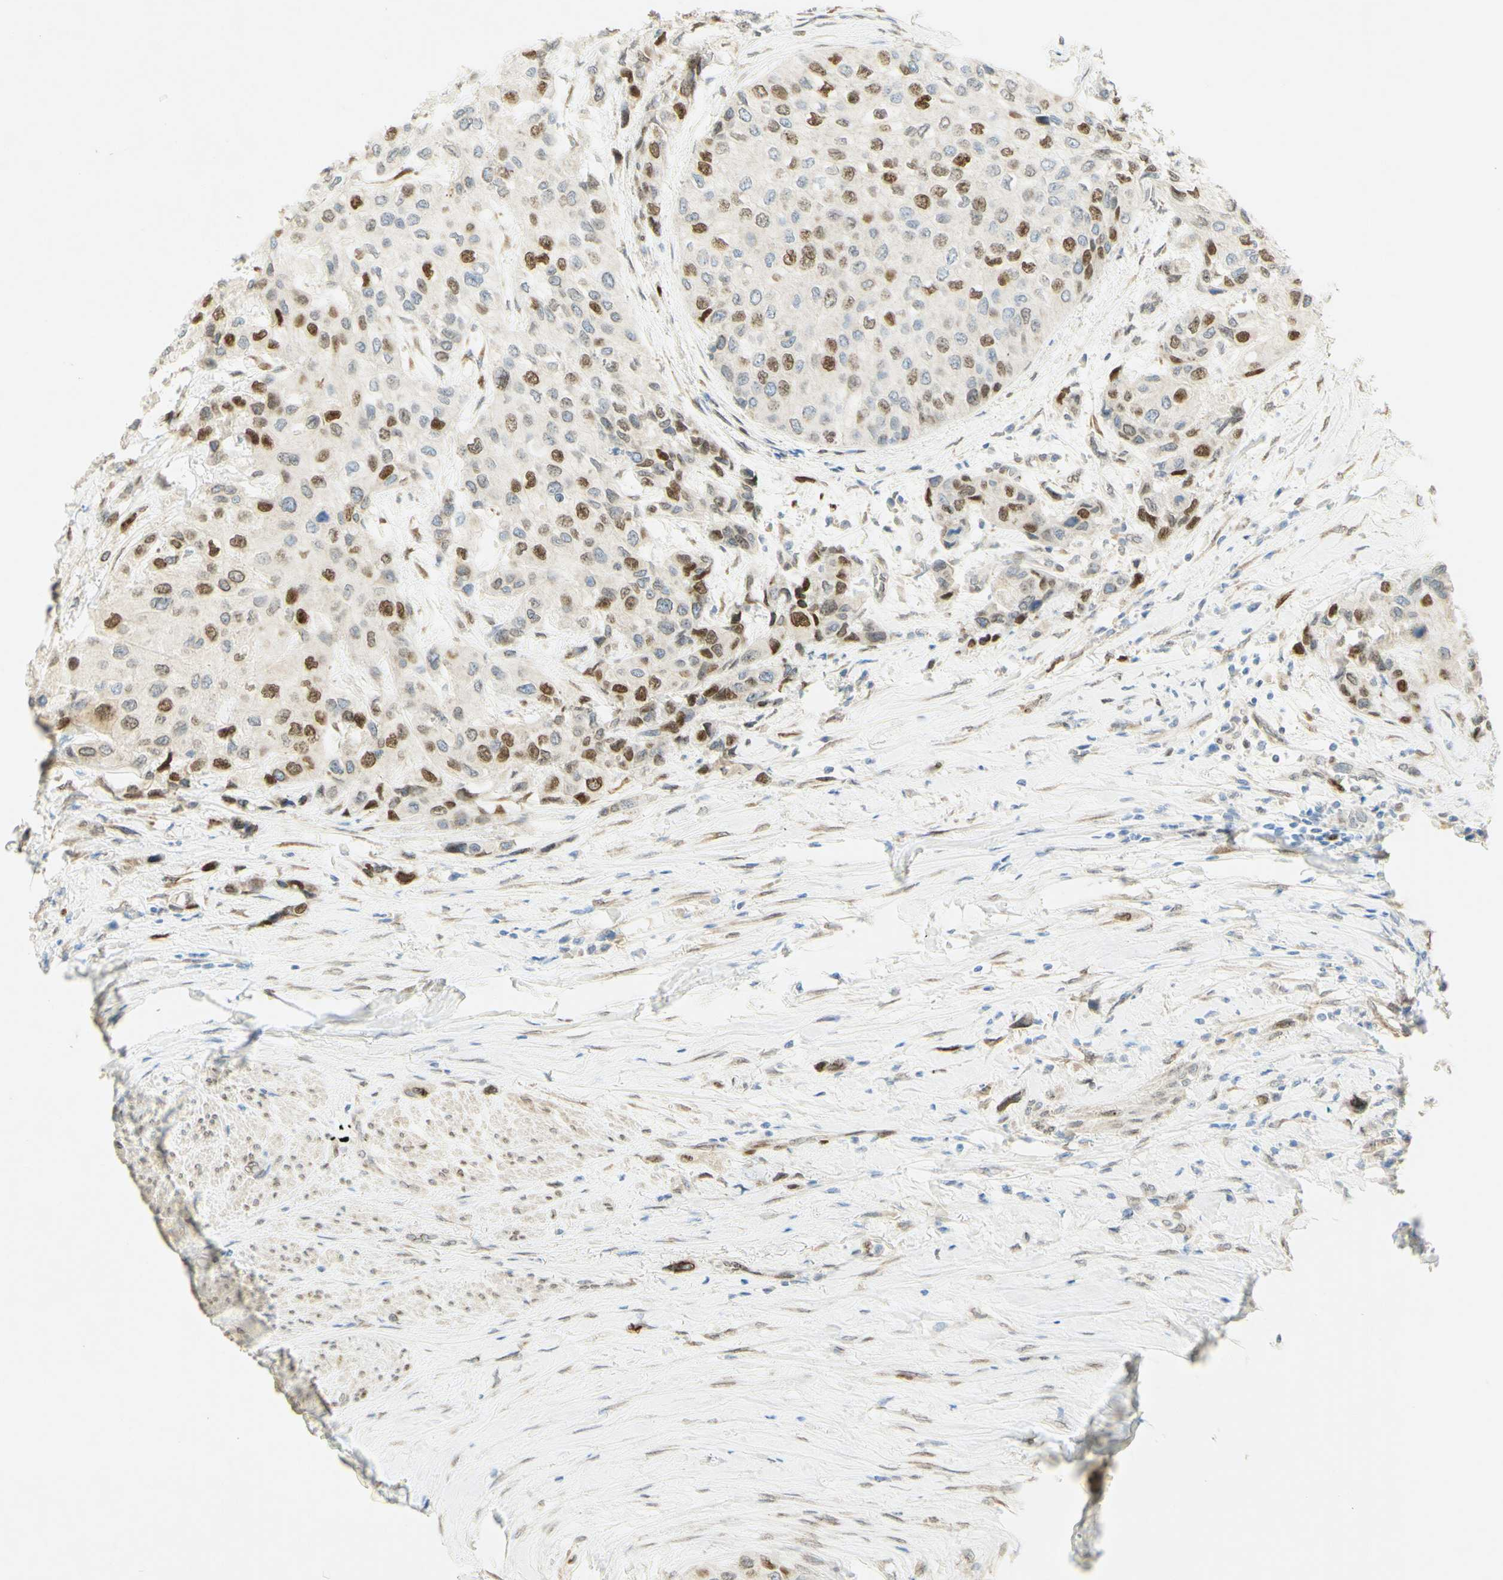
{"staining": {"intensity": "strong", "quantity": "25%-75%", "location": "nuclear"}, "tissue": "urothelial cancer", "cell_type": "Tumor cells", "image_type": "cancer", "snomed": [{"axis": "morphology", "description": "Urothelial carcinoma, High grade"}, {"axis": "topography", "description": "Urinary bladder"}], "caption": "Human urothelial cancer stained with a brown dye reveals strong nuclear positive positivity in approximately 25%-75% of tumor cells.", "gene": "E2F1", "patient": {"sex": "female", "age": 56}}